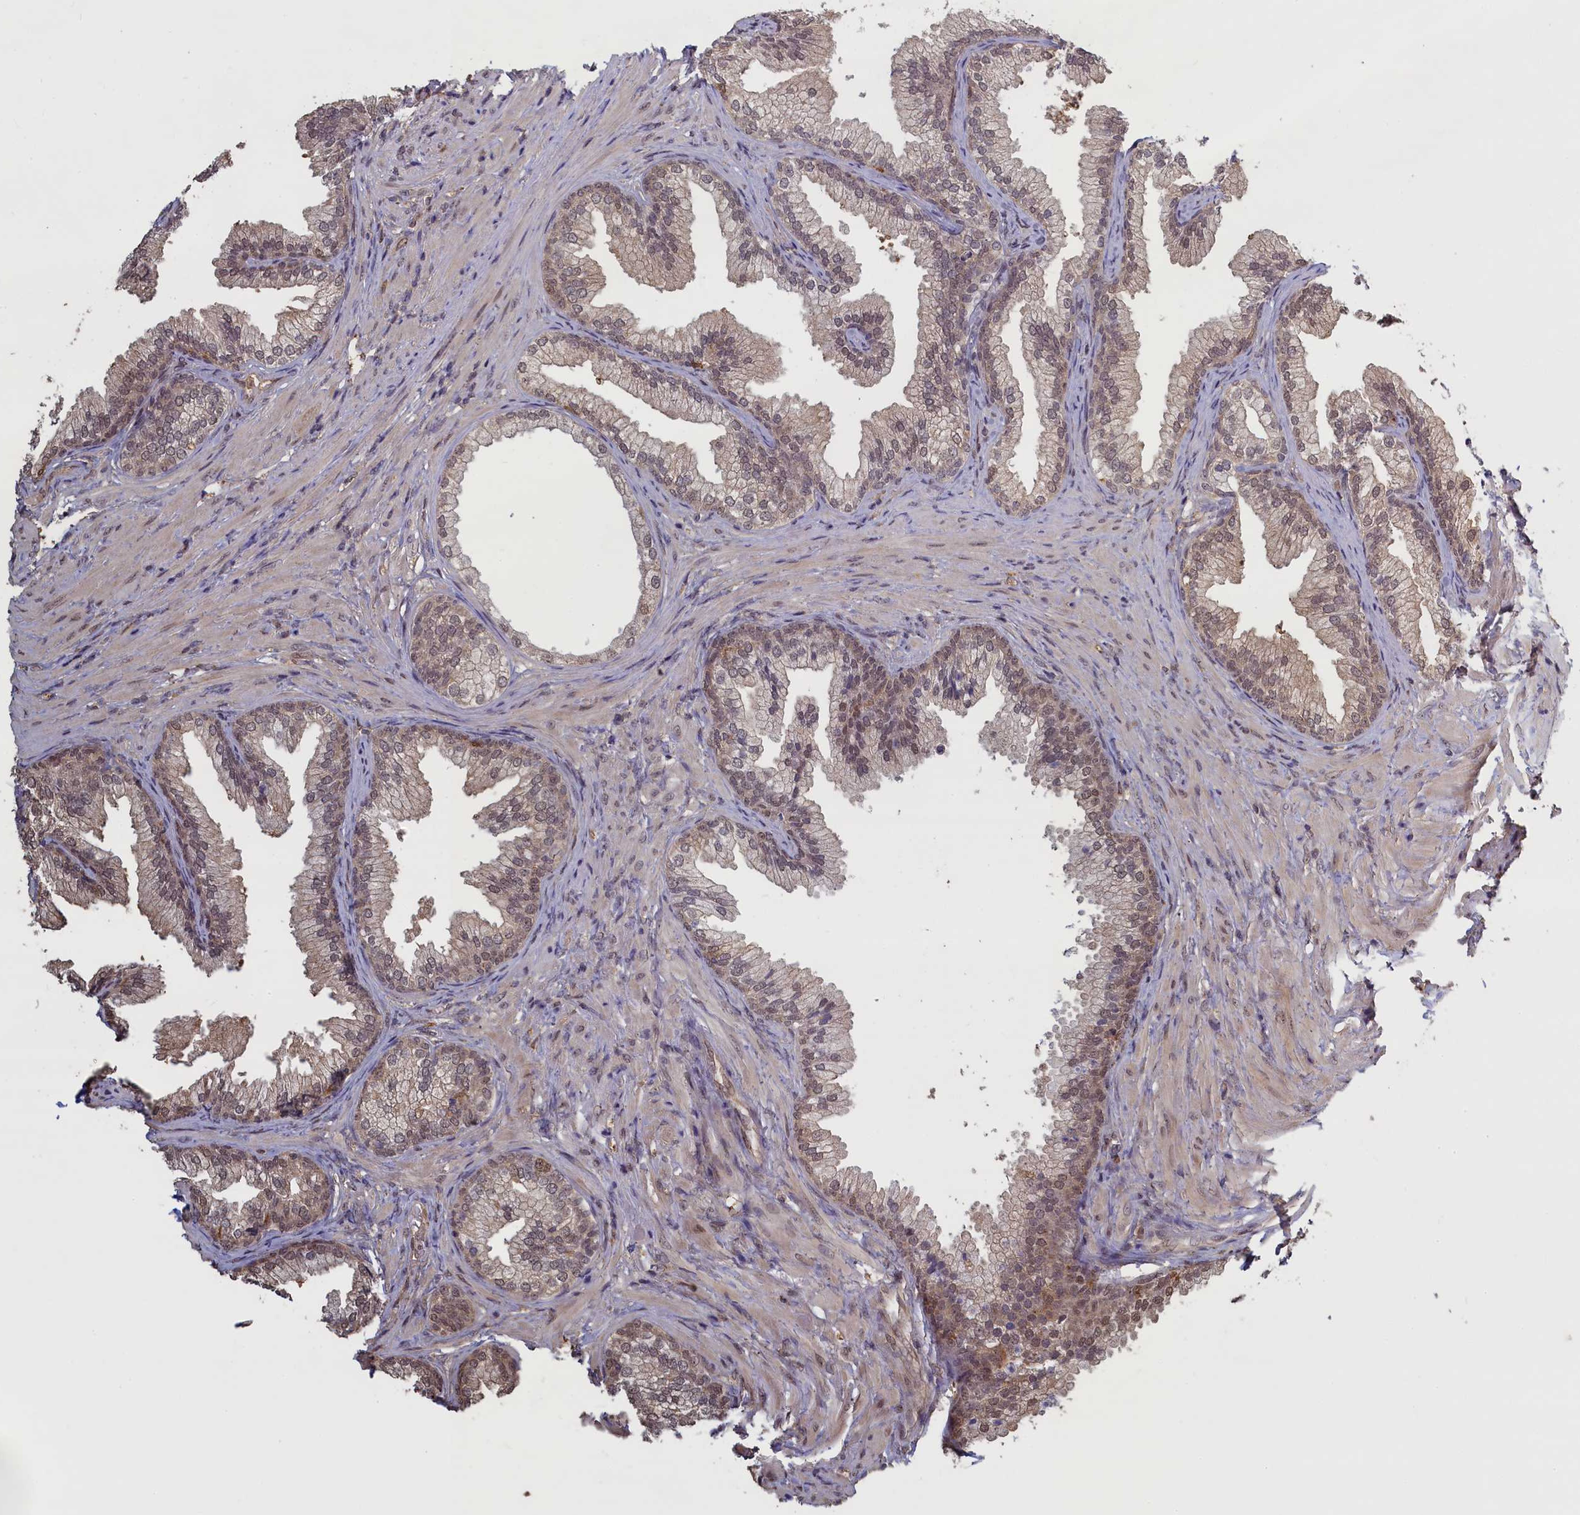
{"staining": {"intensity": "moderate", "quantity": ">75%", "location": "cytoplasmic/membranous,nuclear"}, "tissue": "prostate", "cell_type": "Glandular cells", "image_type": "normal", "snomed": [{"axis": "morphology", "description": "Normal tissue, NOS"}, {"axis": "topography", "description": "Prostate"}], "caption": "About >75% of glandular cells in normal prostate reveal moderate cytoplasmic/membranous,nuclear protein staining as visualized by brown immunohistochemical staining.", "gene": "UCHL3", "patient": {"sex": "male", "age": 76}}